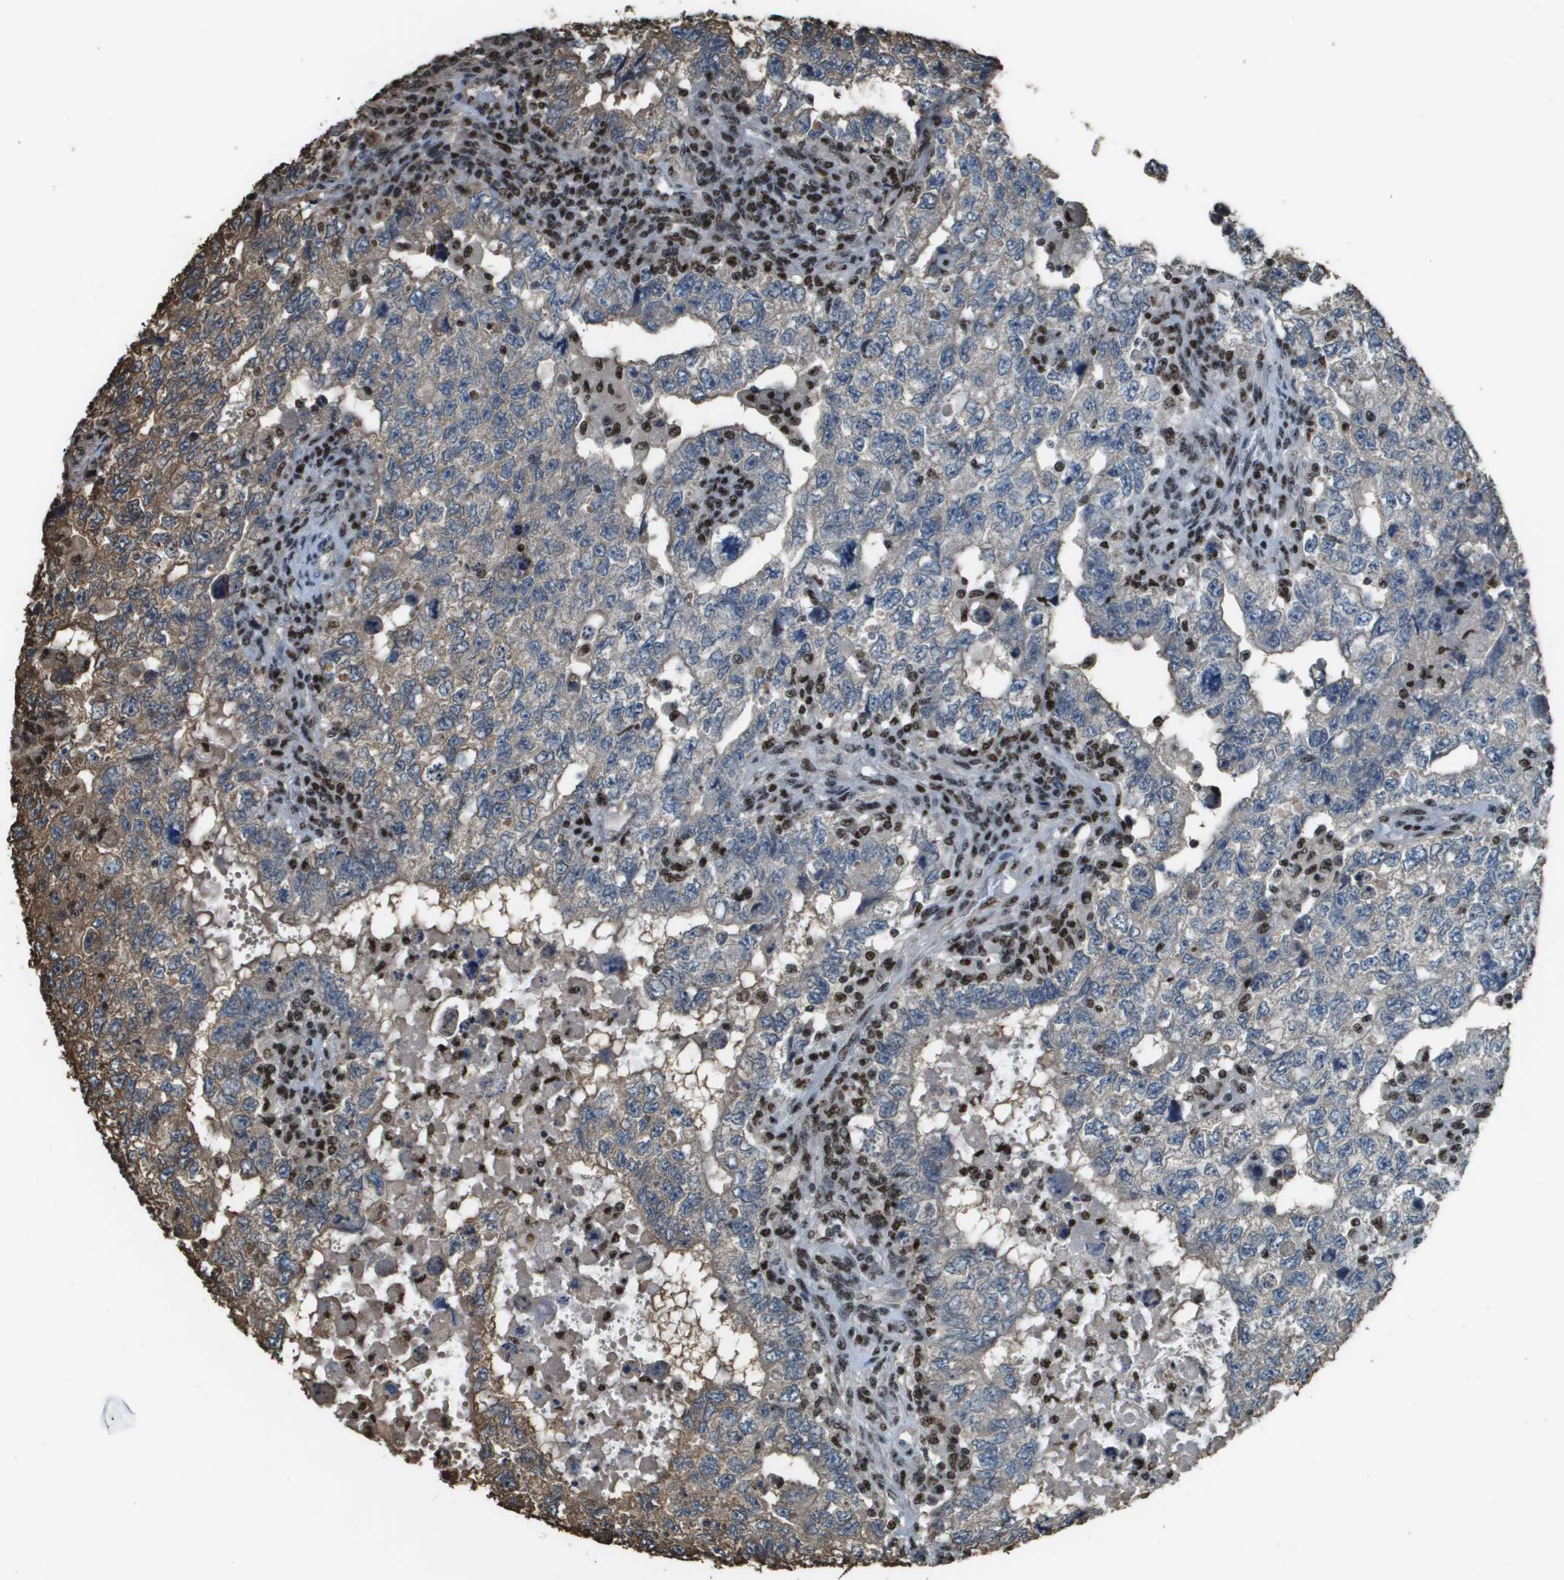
{"staining": {"intensity": "moderate", "quantity": "<25%", "location": "cytoplasmic/membranous"}, "tissue": "testis cancer", "cell_type": "Tumor cells", "image_type": "cancer", "snomed": [{"axis": "morphology", "description": "Carcinoma, Embryonal, NOS"}, {"axis": "topography", "description": "Testis"}], "caption": "Immunohistochemical staining of testis cancer exhibits low levels of moderate cytoplasmic/membranous staining in approximately <25% of tumor cells. (DAB (3,3'-diaminobenzidine) IHC, brown staining for protein, blue staining for nuclei).", "gene": "SP100", "patient": {"sex": "male", "age": 36}}